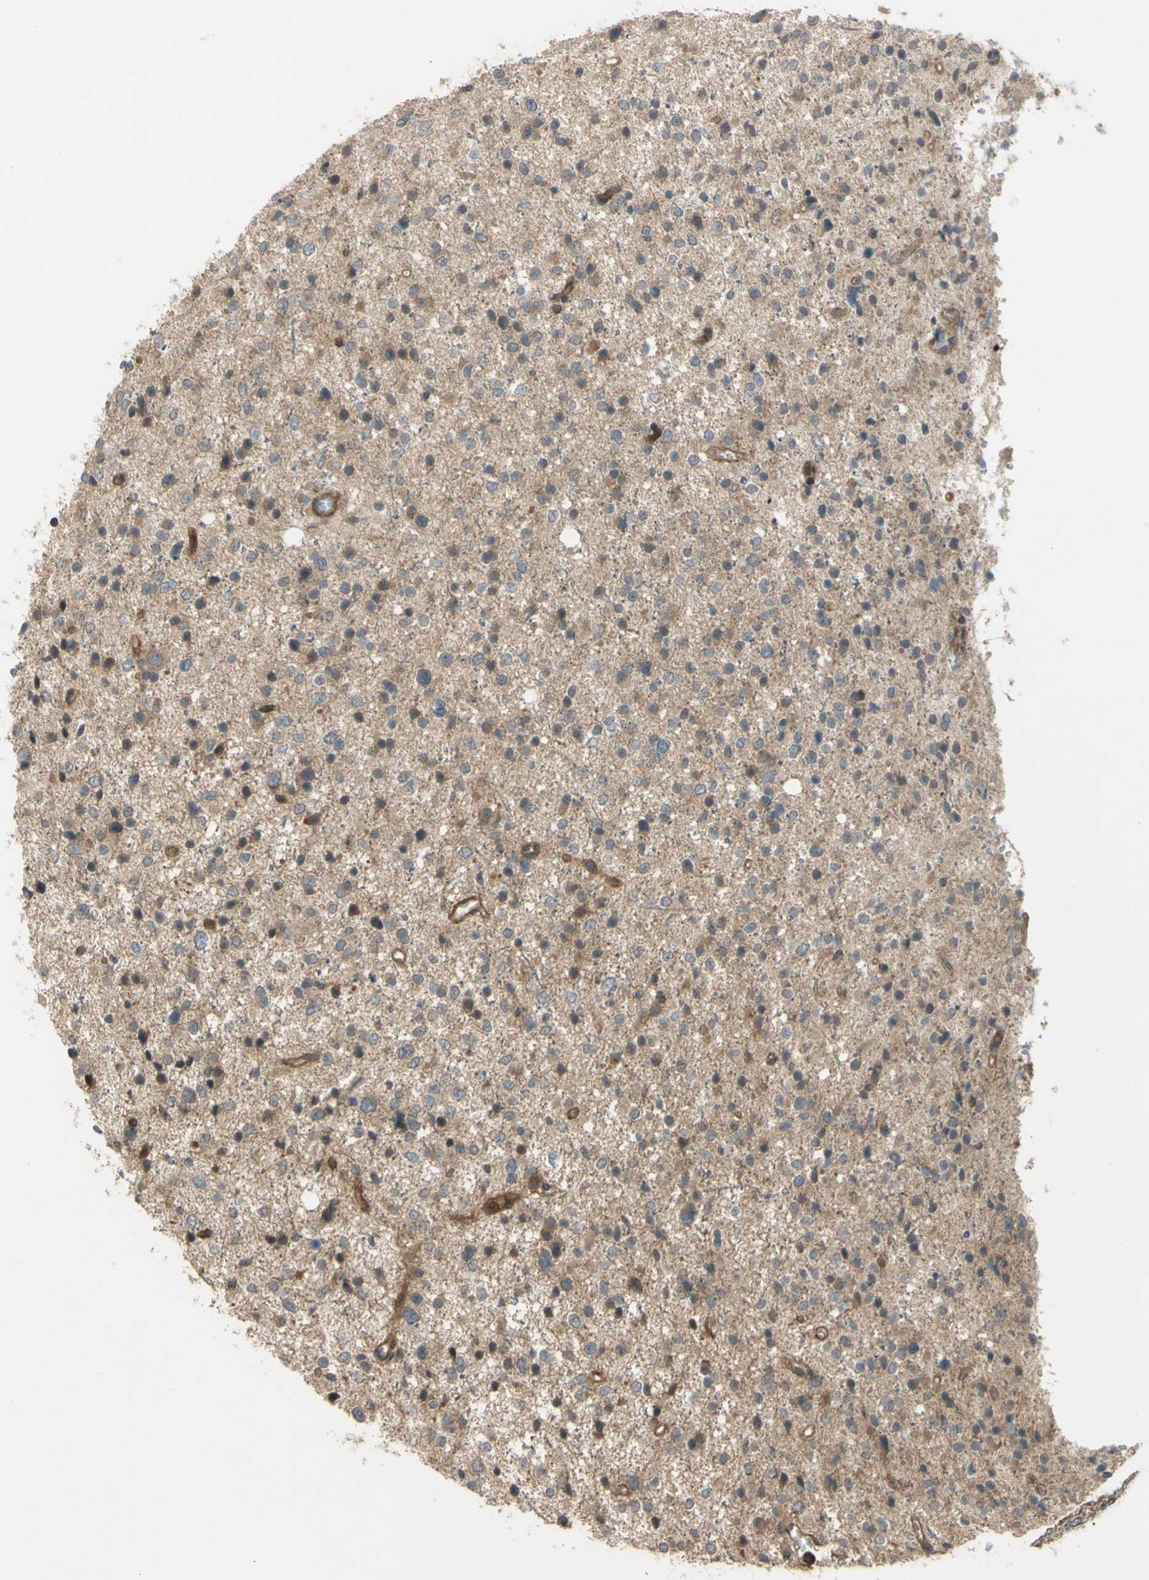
{"staining": {"intensity": "weak", "quantity": ">75%", "location": "cytoplasmic/membranous"}, "tissue": "glioma", "cell_type": "Tumor cells", "image_type": "cancer", "snomed": [{"axis": "morphology", "description": "Glioma, malignant, Low grade"}, {"axis": "topography", "description": "Brain"}], "caption": "Human malignant glioma (low-grade) stained for a protein (brown) displays weak cytoplasmic/membranous positive positivity in approximately >75% of tumor cells.", "gene": "FLII", "patient": {"sex": "female", "age": 37}}